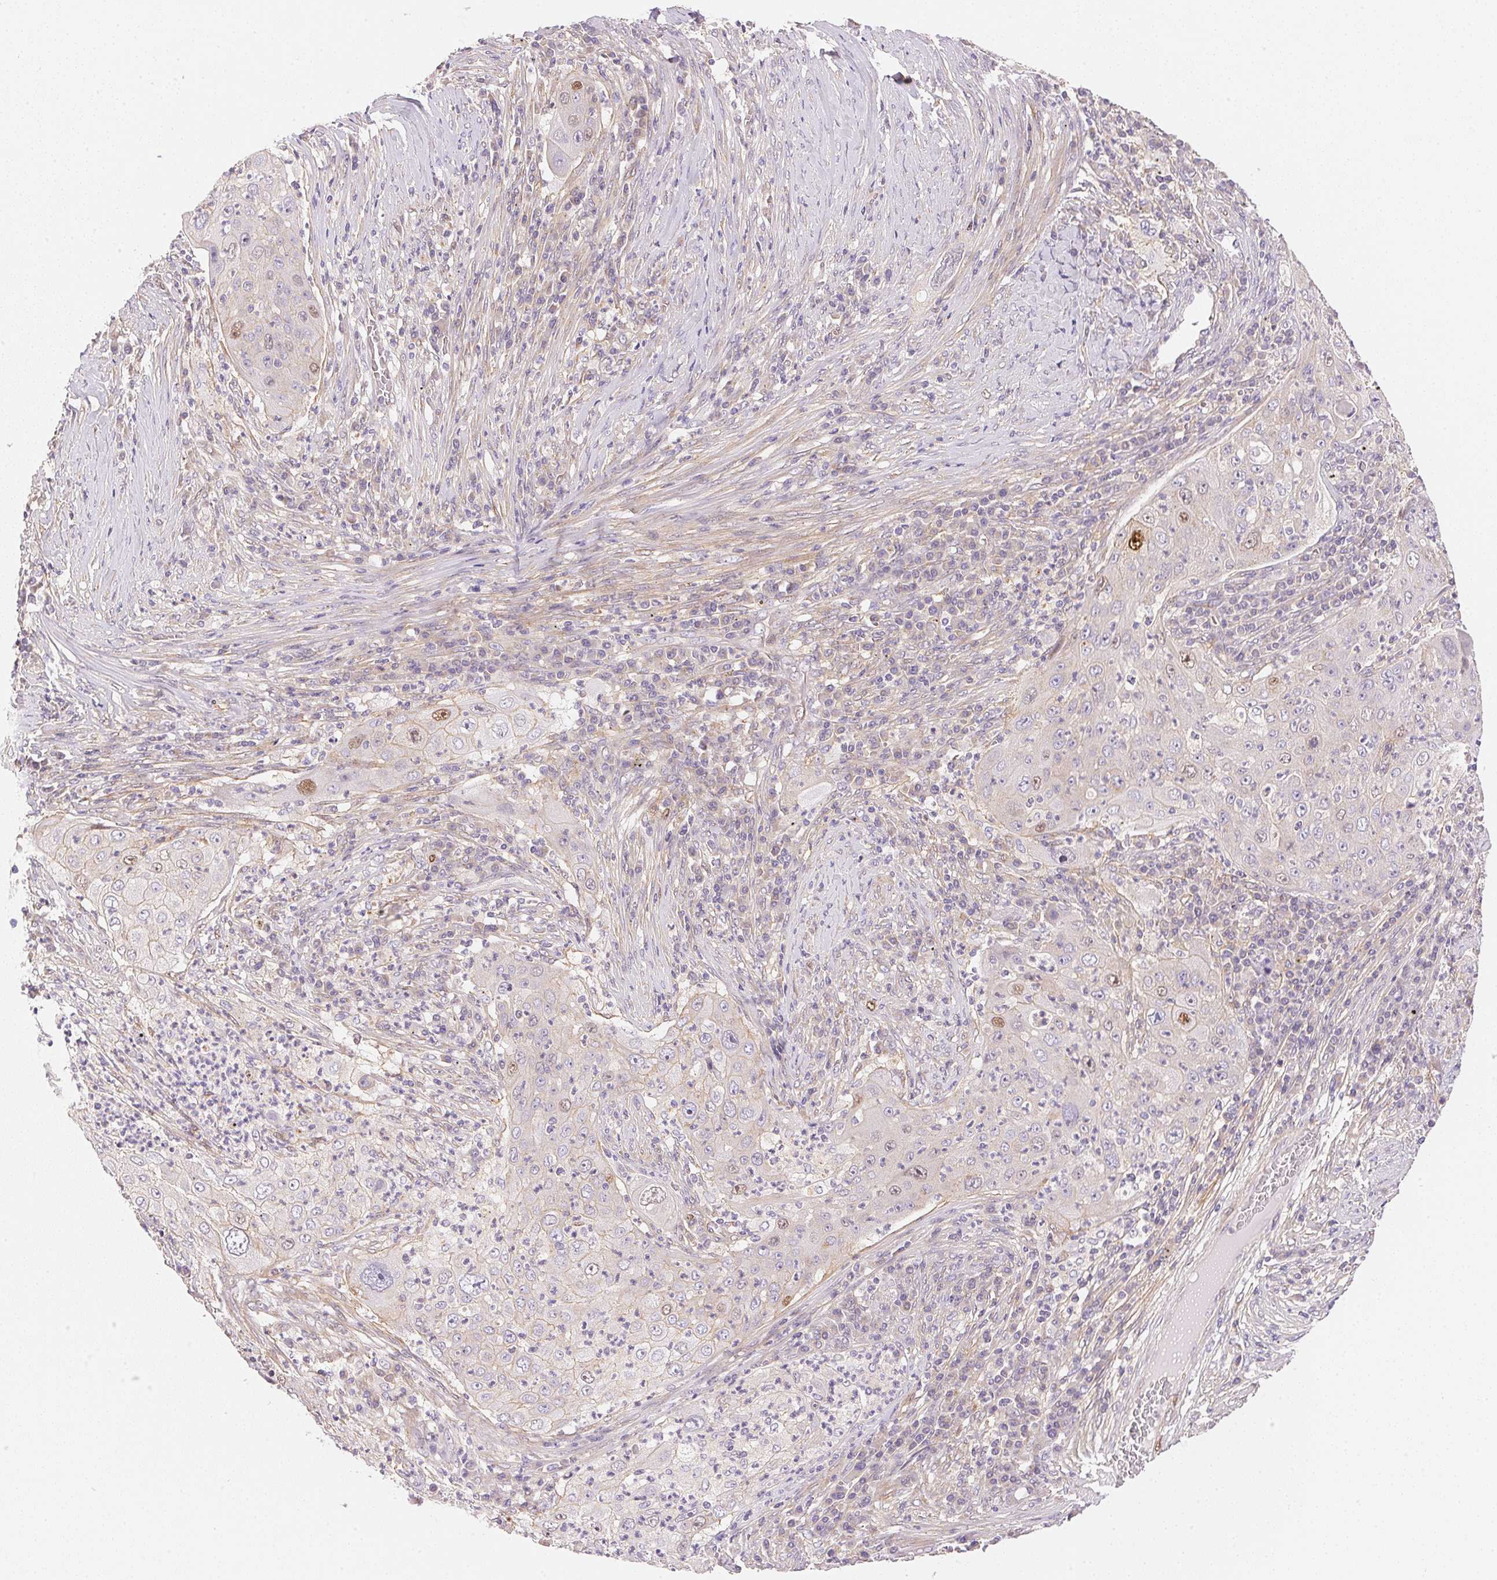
{"staining": {"intensity": "moderate", "quantity": "<25%", "location": "nuclear"}, "tissue": "lung cancer", "cell_type": "Tumor cells", "image_type": "cancer", "snomed": [{"axis": "morphology", "description": "Squamous cell carcinoma, NOS"}, {"axis": "topography", "description": "Lung"}], "caption": "This is a micrograph of immunohistochemistry staining of lung cancer (squamous cell carcinoma), which shows moderate staining in the nuclear of tumor cells.", "gene": "SMTN", "patient": {"sex": "female", "age": 59}}